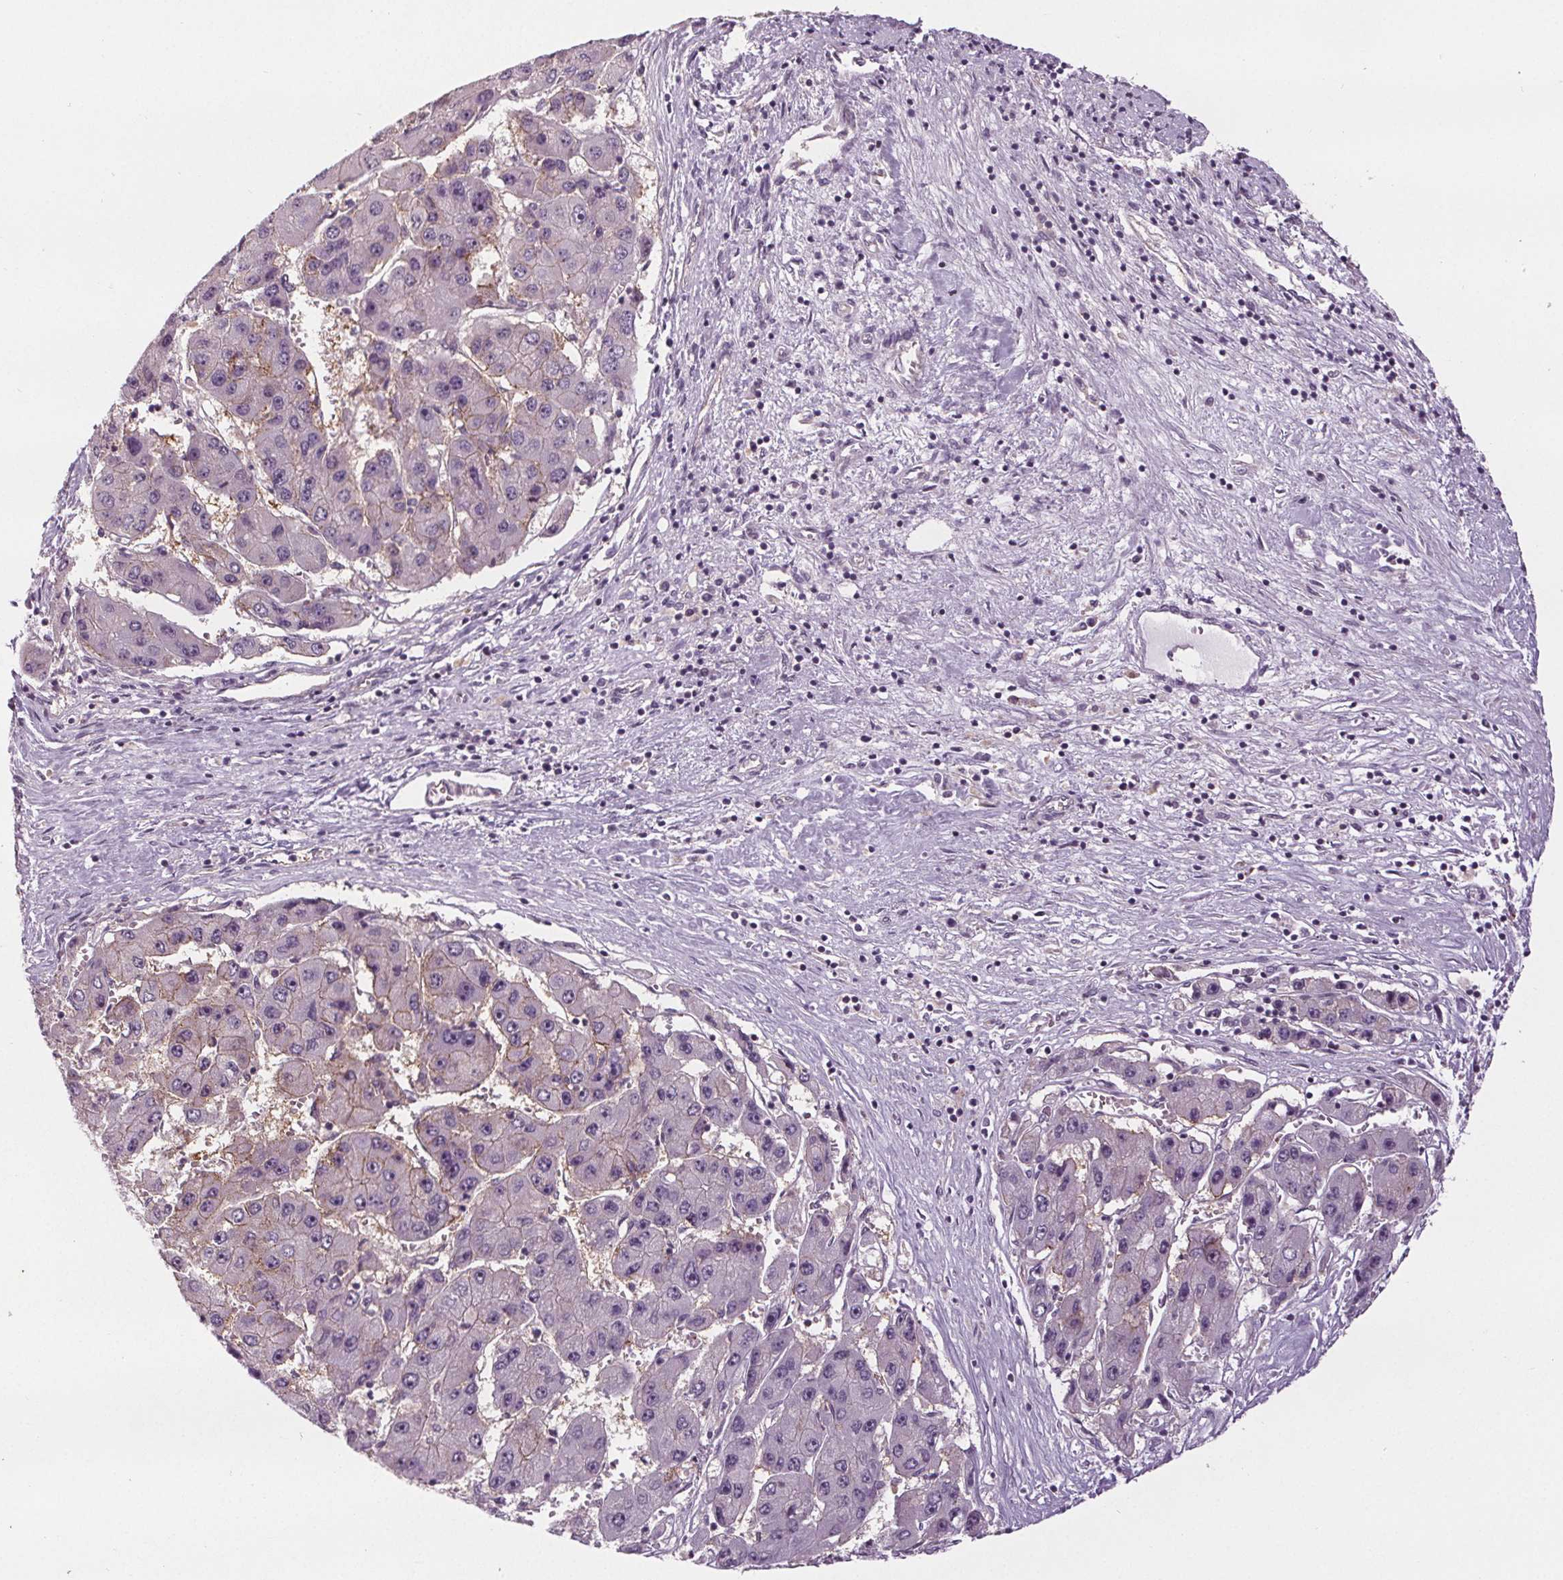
{"staining": {"intensity": "negative", "quantity": "none", "location": "none"}, "tissue": "liver cancer", "cell_type": "Tumor cells", "image_type": "cancer", "snomed": [{"axis": "morphology", "description": "Carcinoma, Hepatocellular, NOS"}, {"axis": "topography", "description": "Liver"}], "caption": "Human hepatocellular carcinoma (liver) stained for a protein using IHC demonstrates no expression in tumor cells.", "gene": "ATP1A1", "patient": {"sex": "female", "age": 61}}